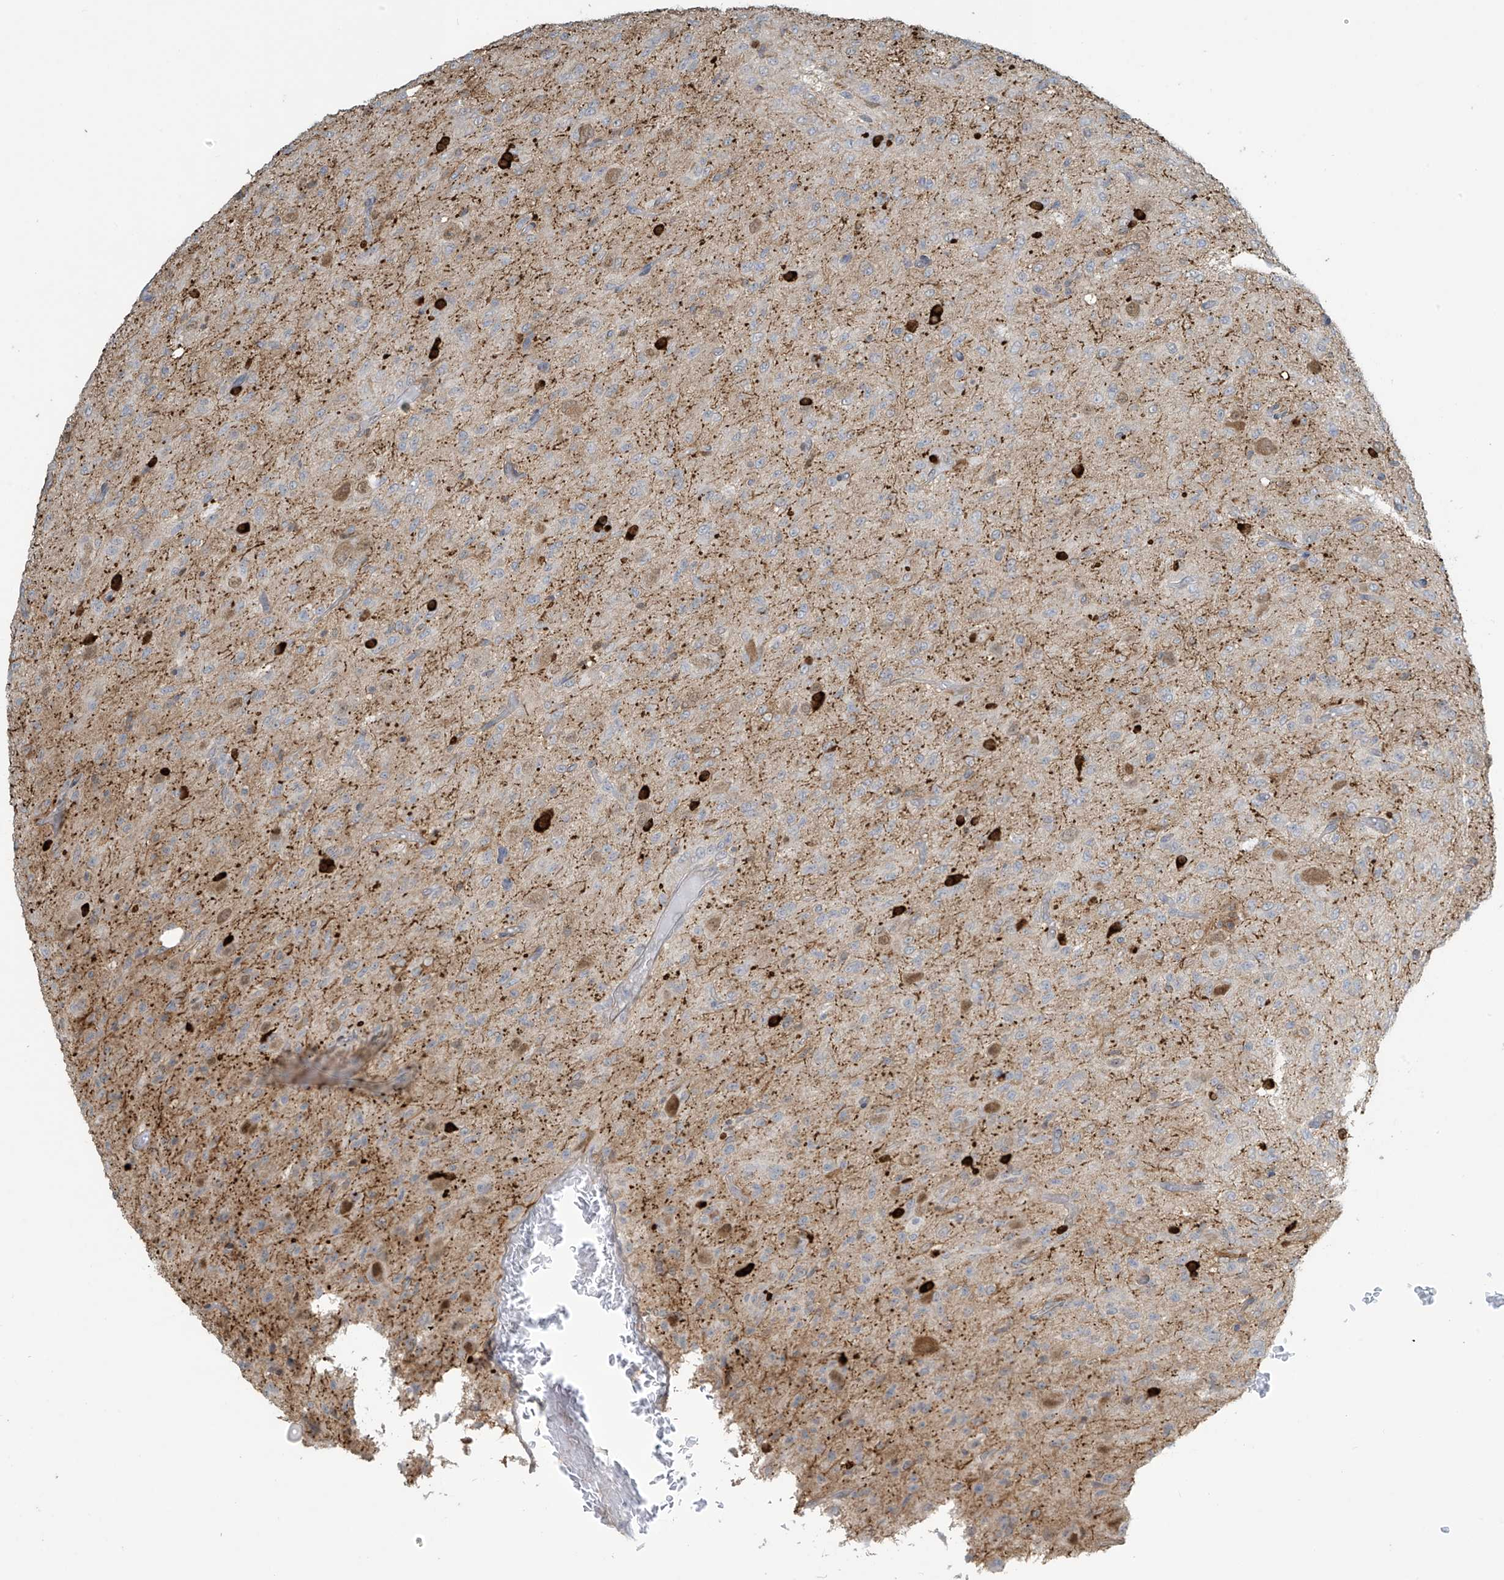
{"staining": {"intensity": "moderate", "quantity": "<25%", "location": "cytoplasmic/membranous"}, "tissue": "glioma", "cell_type": "Tumor cells", "image_type": "cancer", "snomed": [{"axis": "morphology", "description": "Glioma, malignant, High grade"}, {"axis": "topography", "description": "Brain"}], "caption": "There is low levels of moderate cytoplasmic/membranous staining in tumor cells of glioma, as demonstrated by immunohistochemical staining (brown color).", "gene": "TAGAP", "patient": {"sex": "female", "age": 59}}